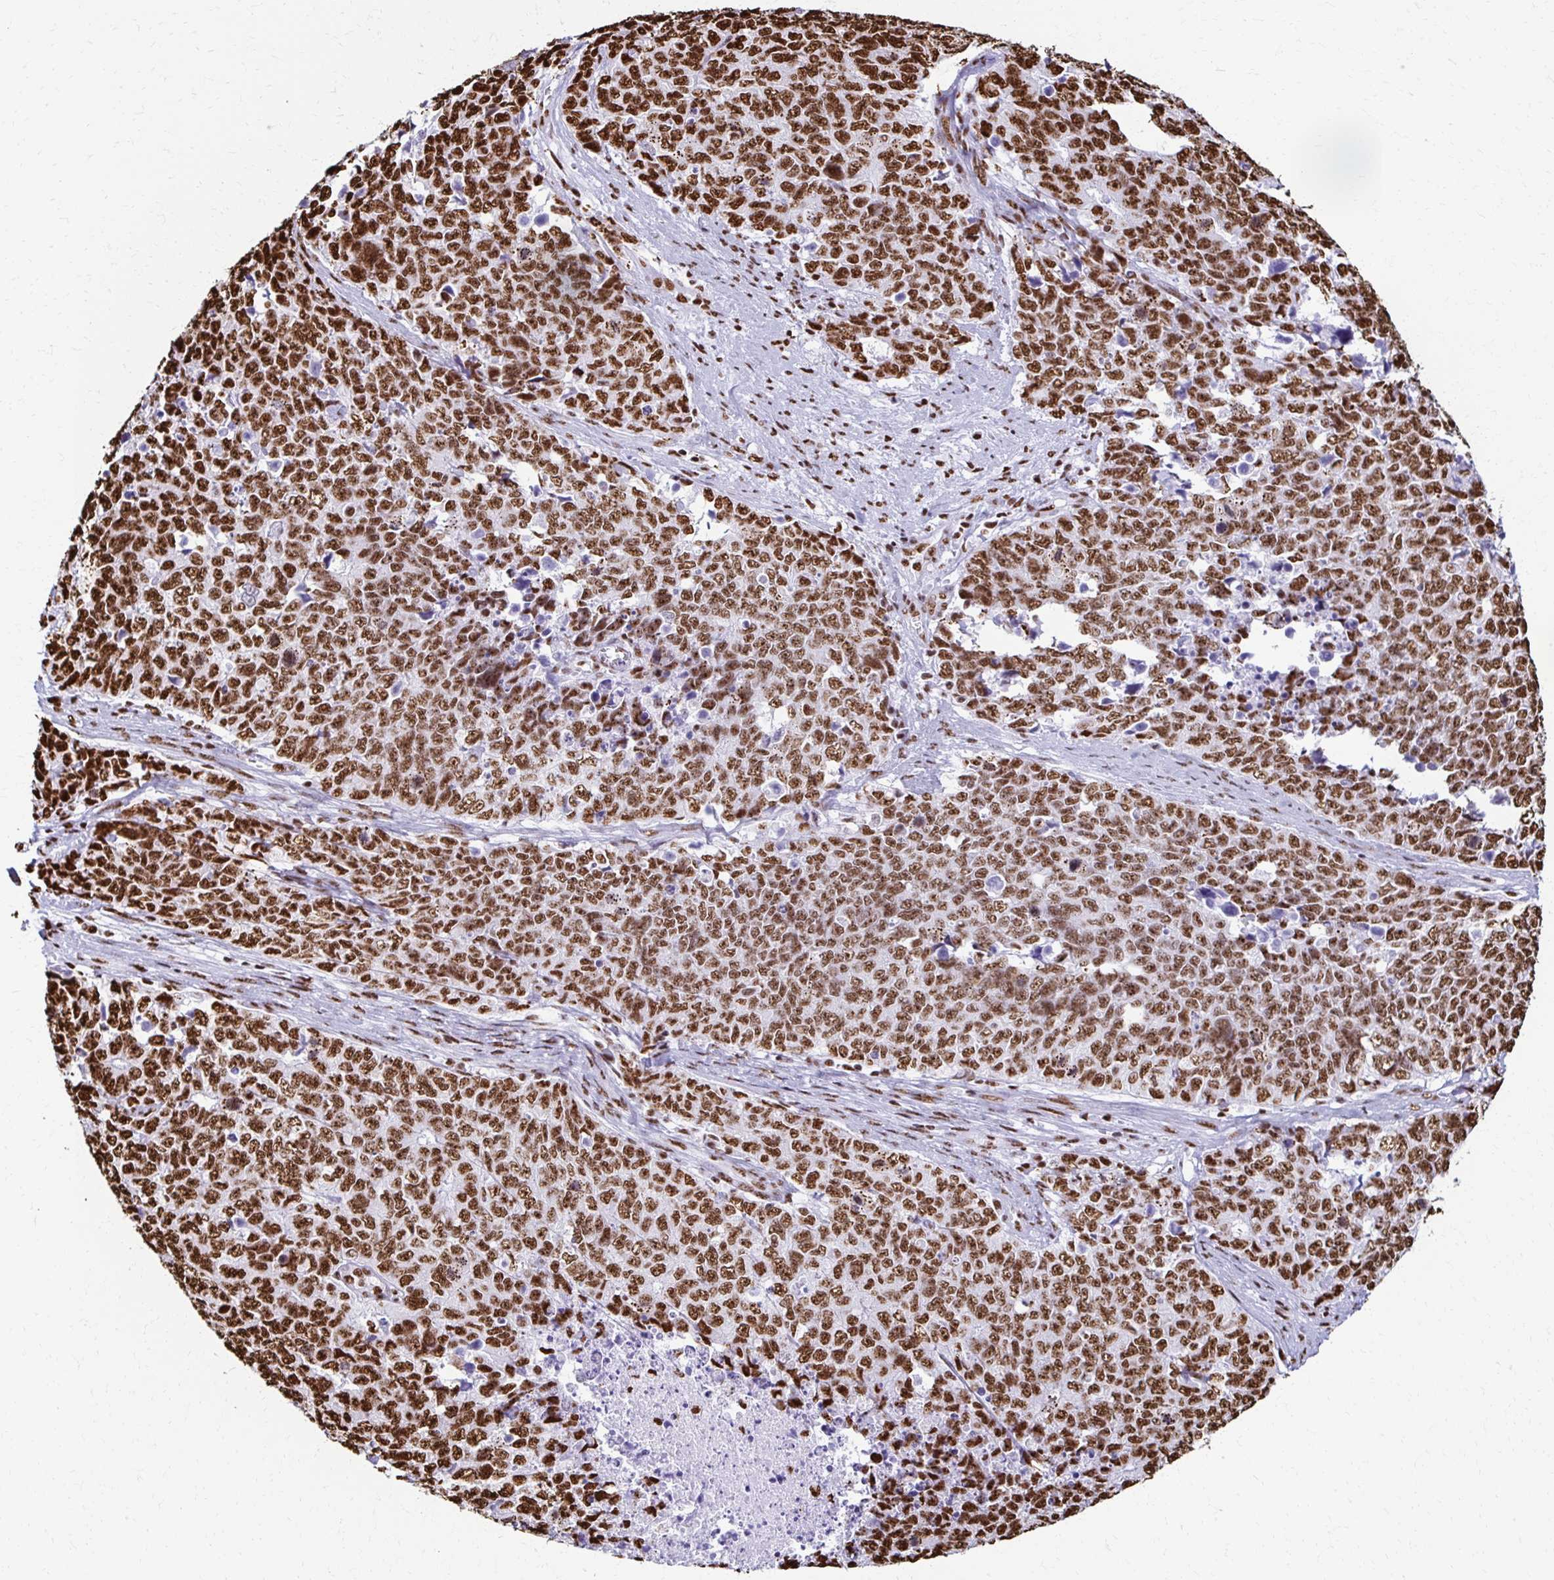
{"staining": {"intensity": "strong", "quantity": ">75%", "location": "nuclear"}, "tissue": "cervical cancer", "cell_type": "Tumor cells", "image_type": "cancer", "snomed": [{"axis": "morphology", "description": "Adenocarcinoma, NOS"}, {"axis": "topography", "description": "Cervix"}], "caption": "A high amount of strong nuclear expression is appreciated in about >75% of tumor cells in cervical adenocarcinoma tissue. (DAB = brown stain, brightfield microscopy at high magnification).", "gene": "NONO", "patient": {"sex": "female", "age": 63}}